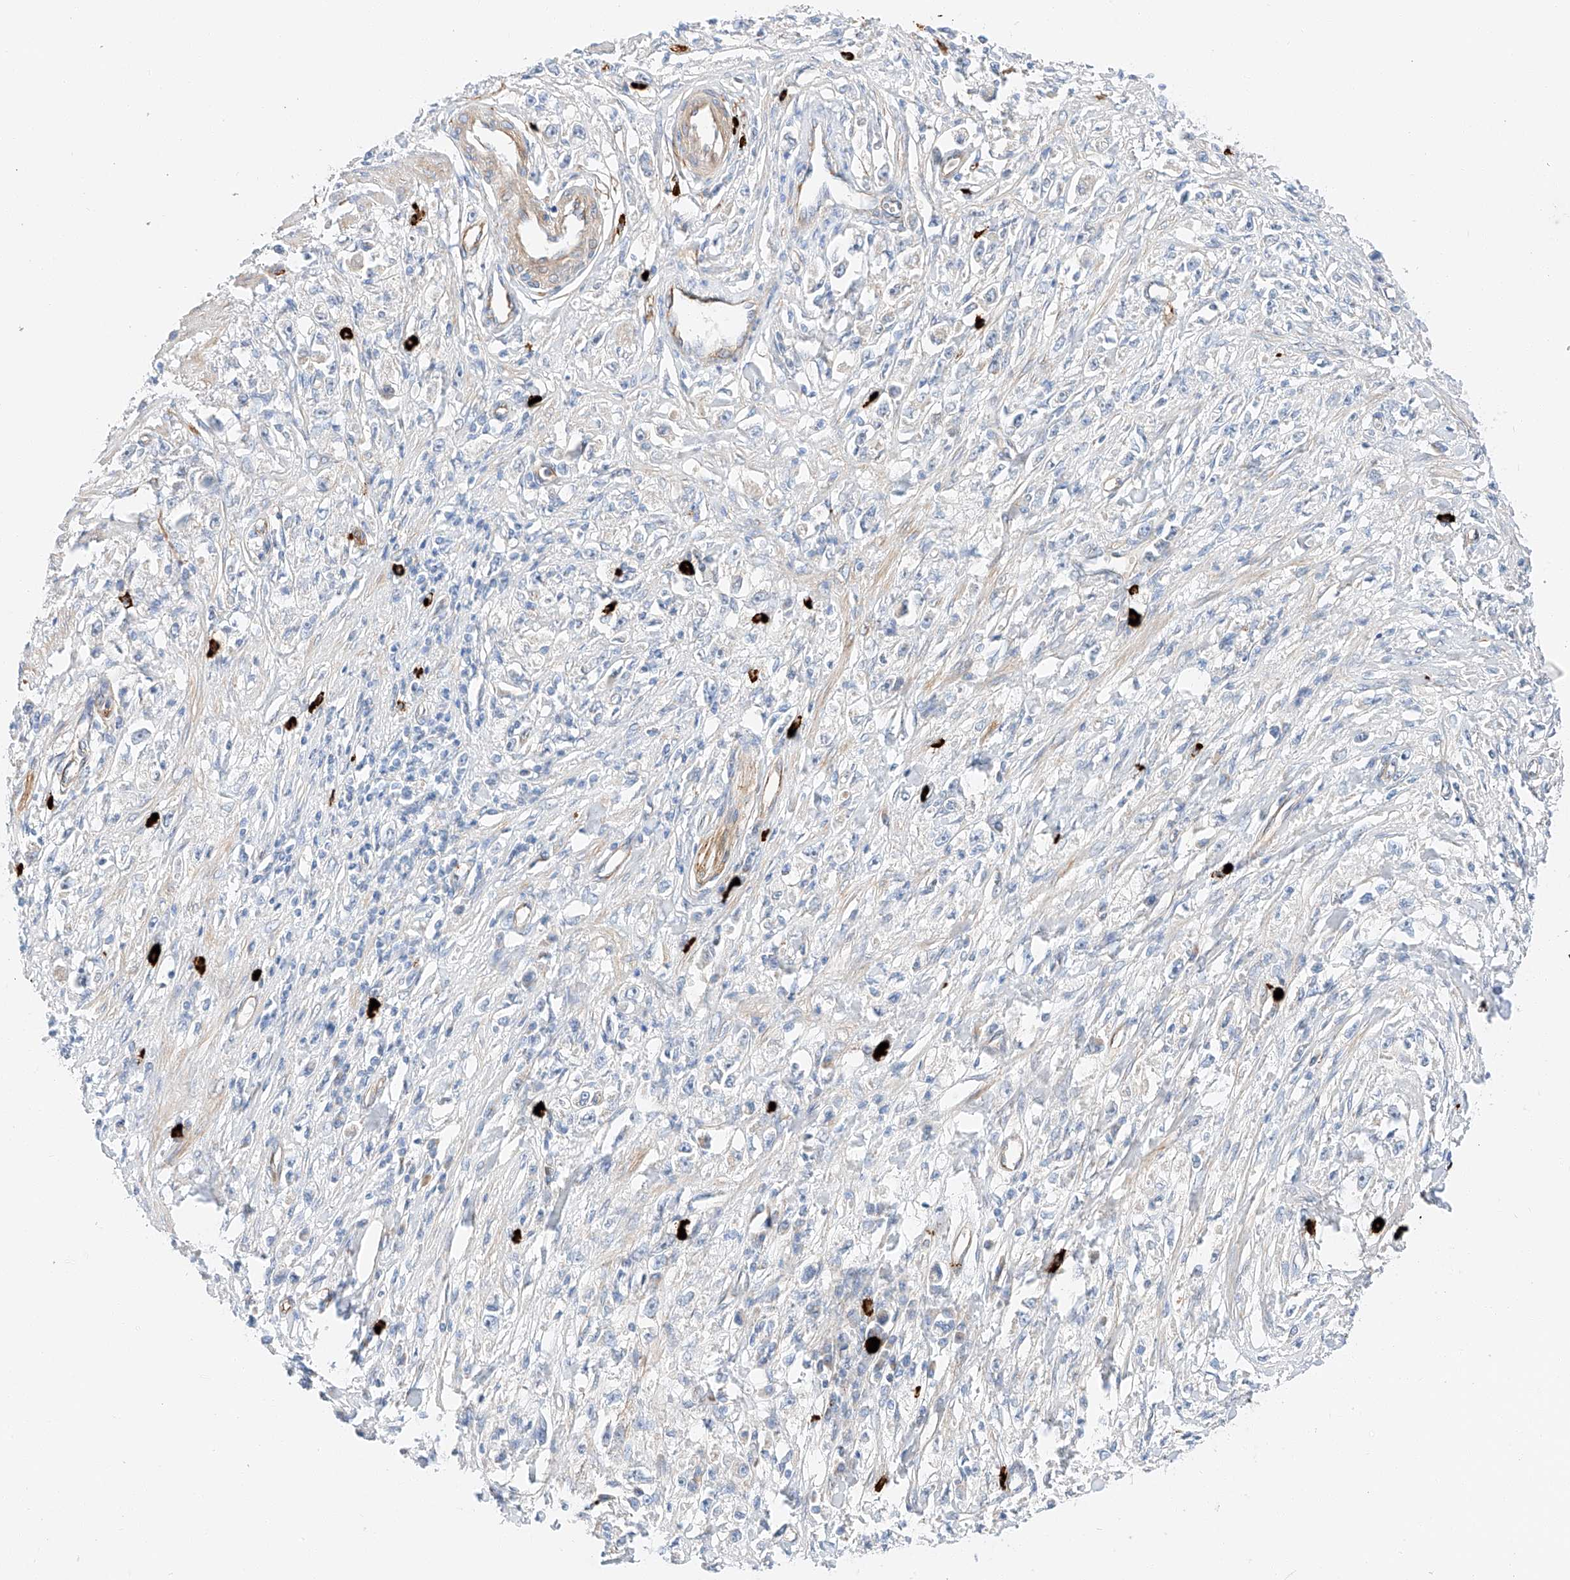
{"staining": {"intensity": "negative", "quantity": "none", "location": "none"}, "tissue": "stomach cancer", "cell_type": "Tumor cells", "image_type": "cancer", "snomed": [{"axis": "morphology", "description": "Adenocarcinoma, NOS"}, {"axis": "topography", "description": "Stomach"}], "caption": "There is no significant positivity in tumor cells of stomach adenocarcinoma.", "gene": "MINDY4", "patient": {"sex": "female", "age": 59}}